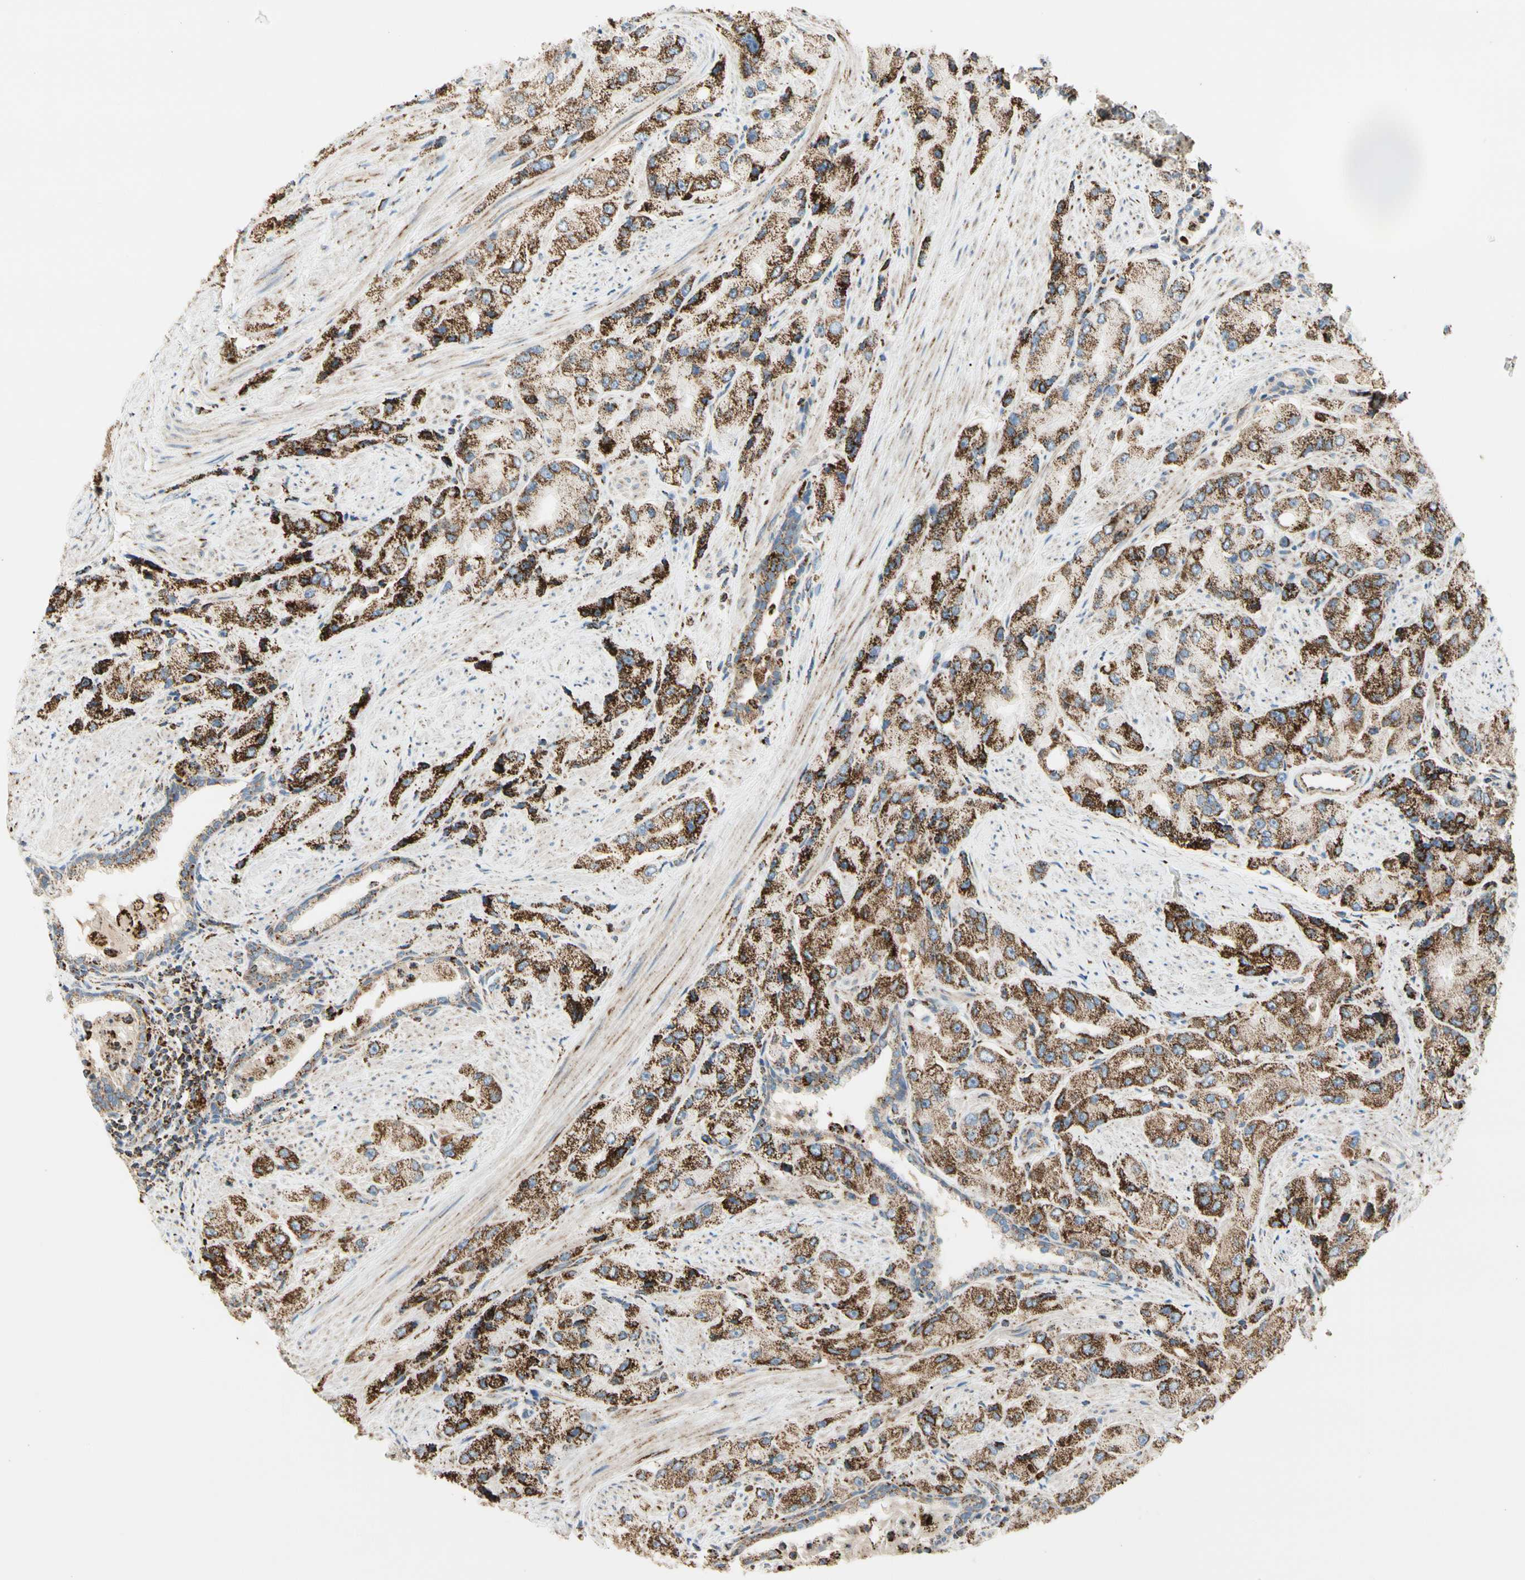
{"staining": {"intensity": "strong", "quantity": ">75%", "location": "cytoplasmic/membranous"}, "tissue": "prostate cancer", "cell_type": "Tumor cells", "image_type": "cancer", "snomed": [{"axis": "morphology", "description": "Adenocarcinoma, High grade"}, {"axis": "topography", "description": "Prostate"}], "caption": "Immunohistochemical staining of human prostate cancer displays high levels of strong cytoplasmic/membranous protein expression in approximately >75% of tumor cells.", "gene": "ME2", "patient": {"sex": "male", "age": 58}}